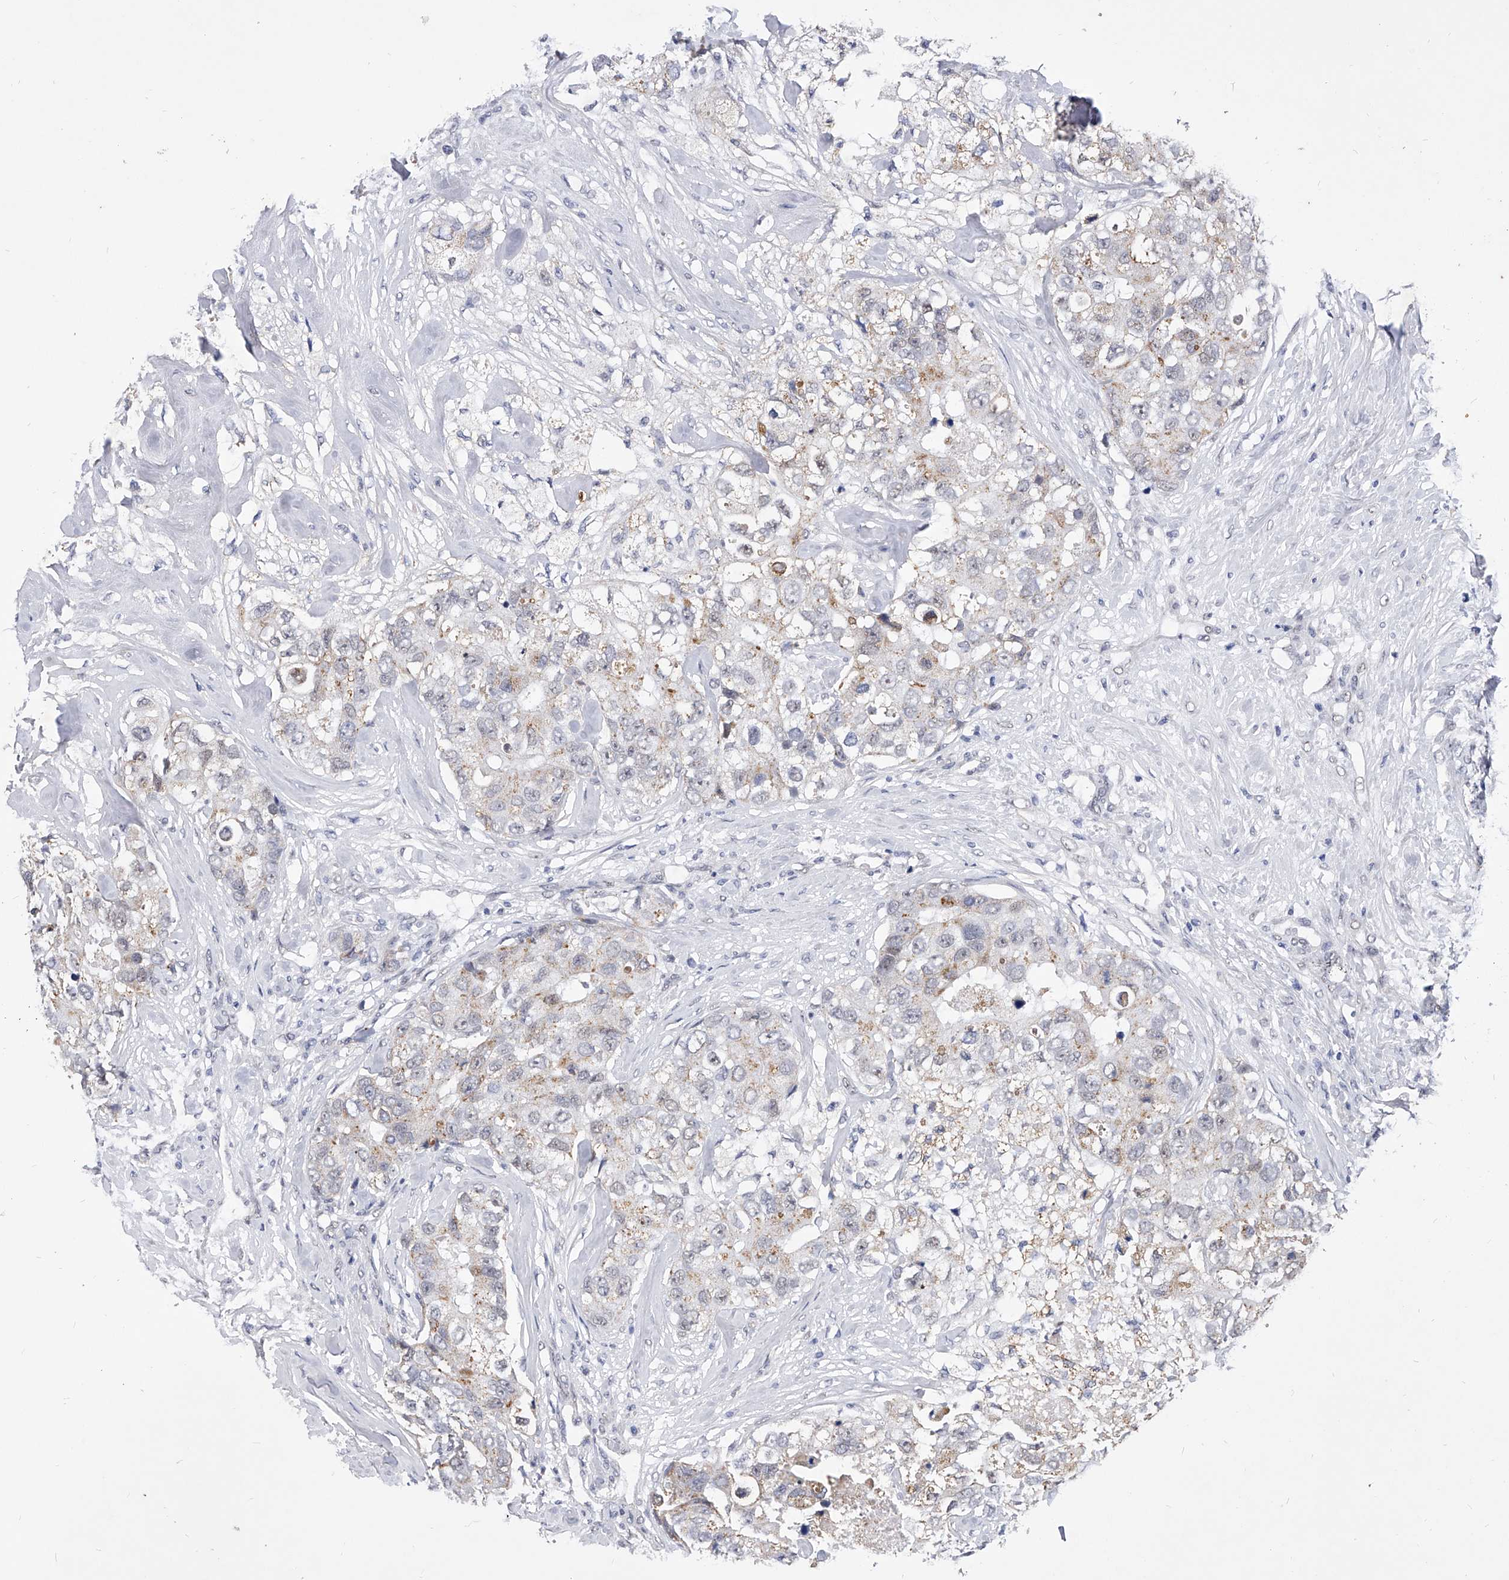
{"staining": {"intensity": "weak", "quantity": "<25%", "location": "cytoplasmic/membranous"}, "tissue": "breast cancer", "cell_type": "Tumor cells", "image_type": "cancer", "snomed": [{"axis": "morphology", "description": "Duct carcinoma"}, {"axis": "topography", "description": "Breast"}], "caption": "DAB (3,3'-diaminobenzidine) immunohistochemical staining of breast cancer demonstrates no significant positivity in tumor cells.", "gene": "ZNF529", "patient": {"sex": "female", "age": 62}}